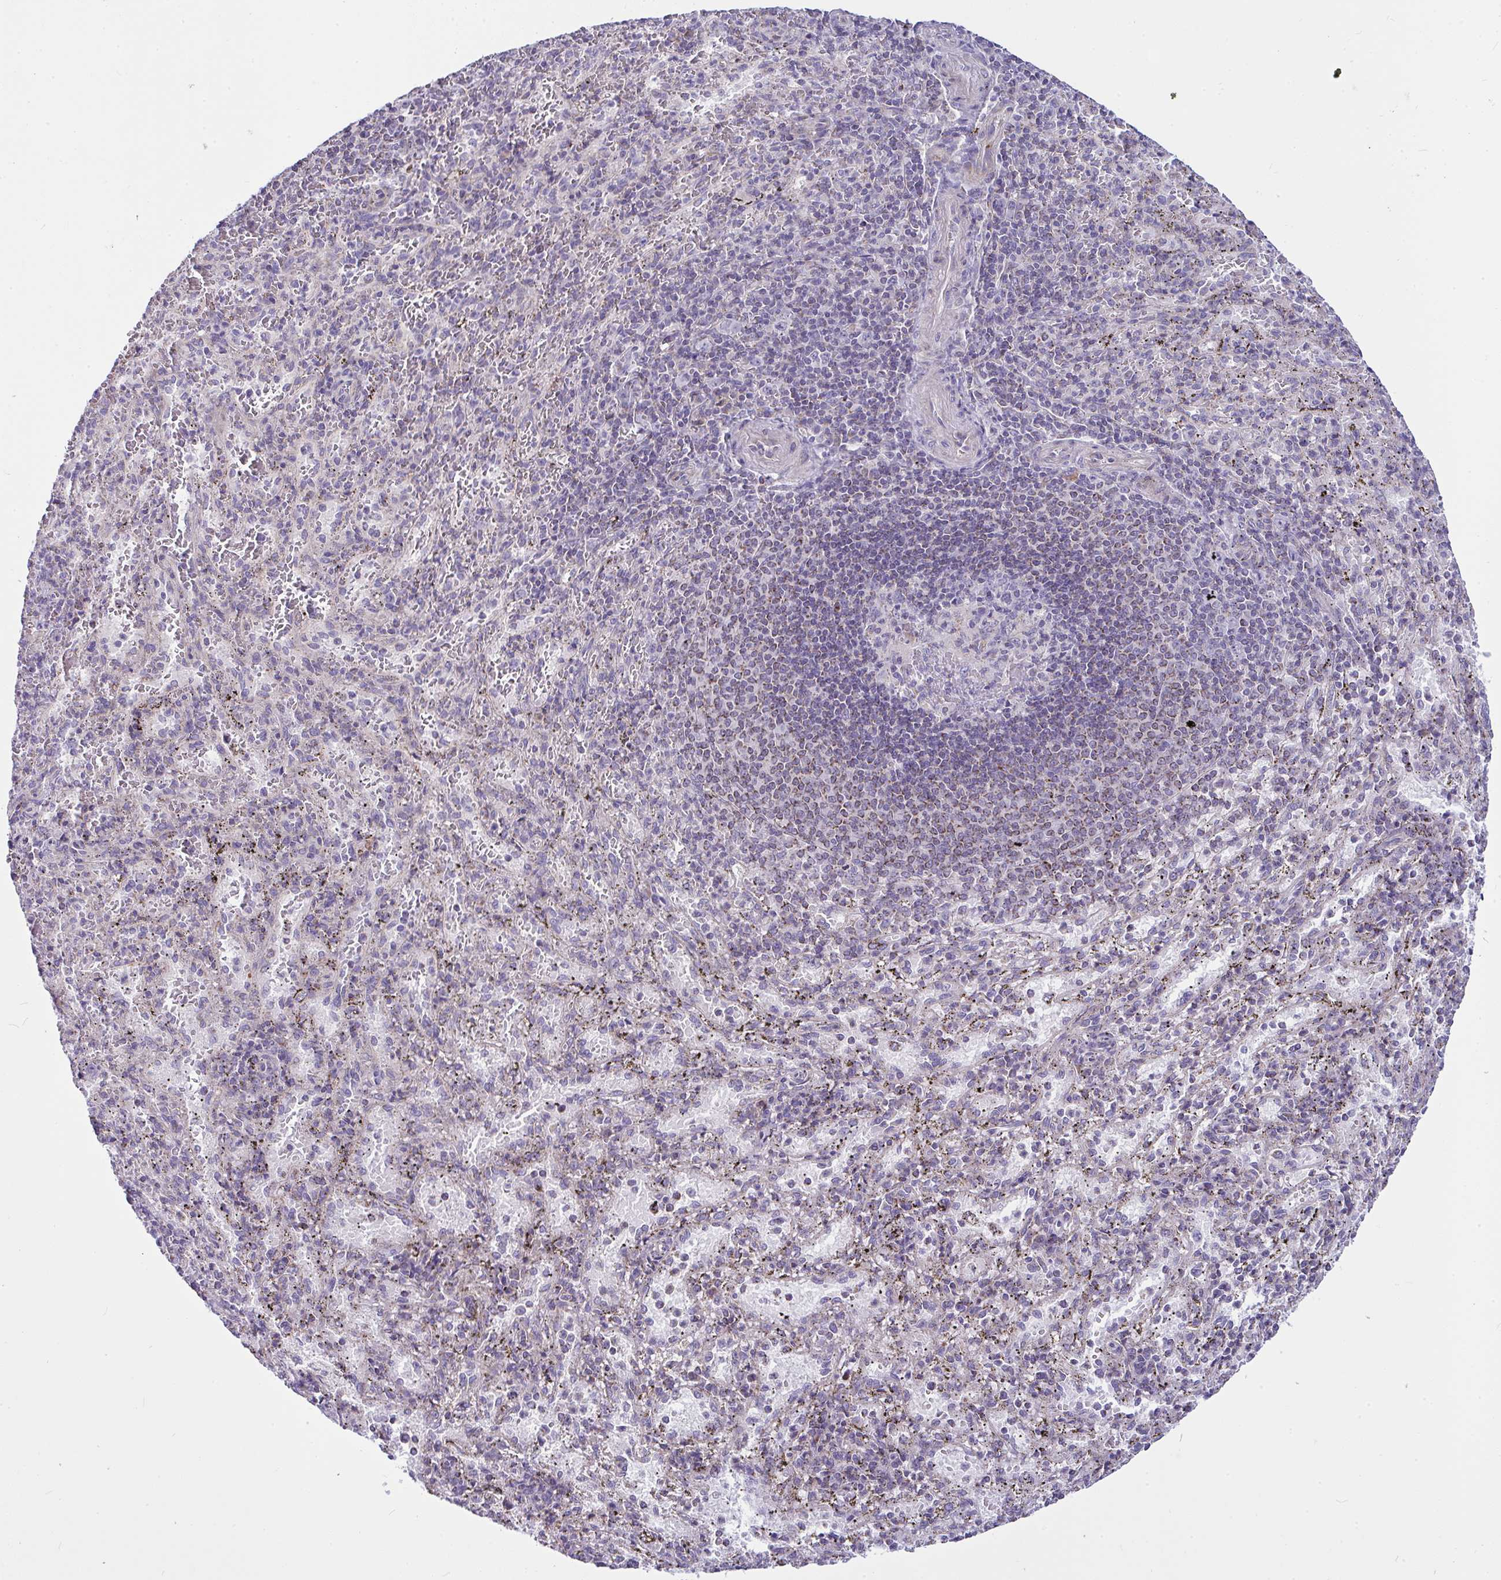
{"staining": {"intensity": "negative", "quantity": "none", "location": "none"}, "tissue": "spleen", "cell_type": "Cells in red pulp", "image_type": "normal", "snomed": [{"axis": "morphology", "description": "Normal tissue, NOS"}, {"axis": "topography", "description": "Spleen"}], "caption": "This is an immunohistochemistry image of normal spleen. There is no staining in cells in red pulp.", "gene": "CEP63", "patient": {"sex": "male", "age": 57}}